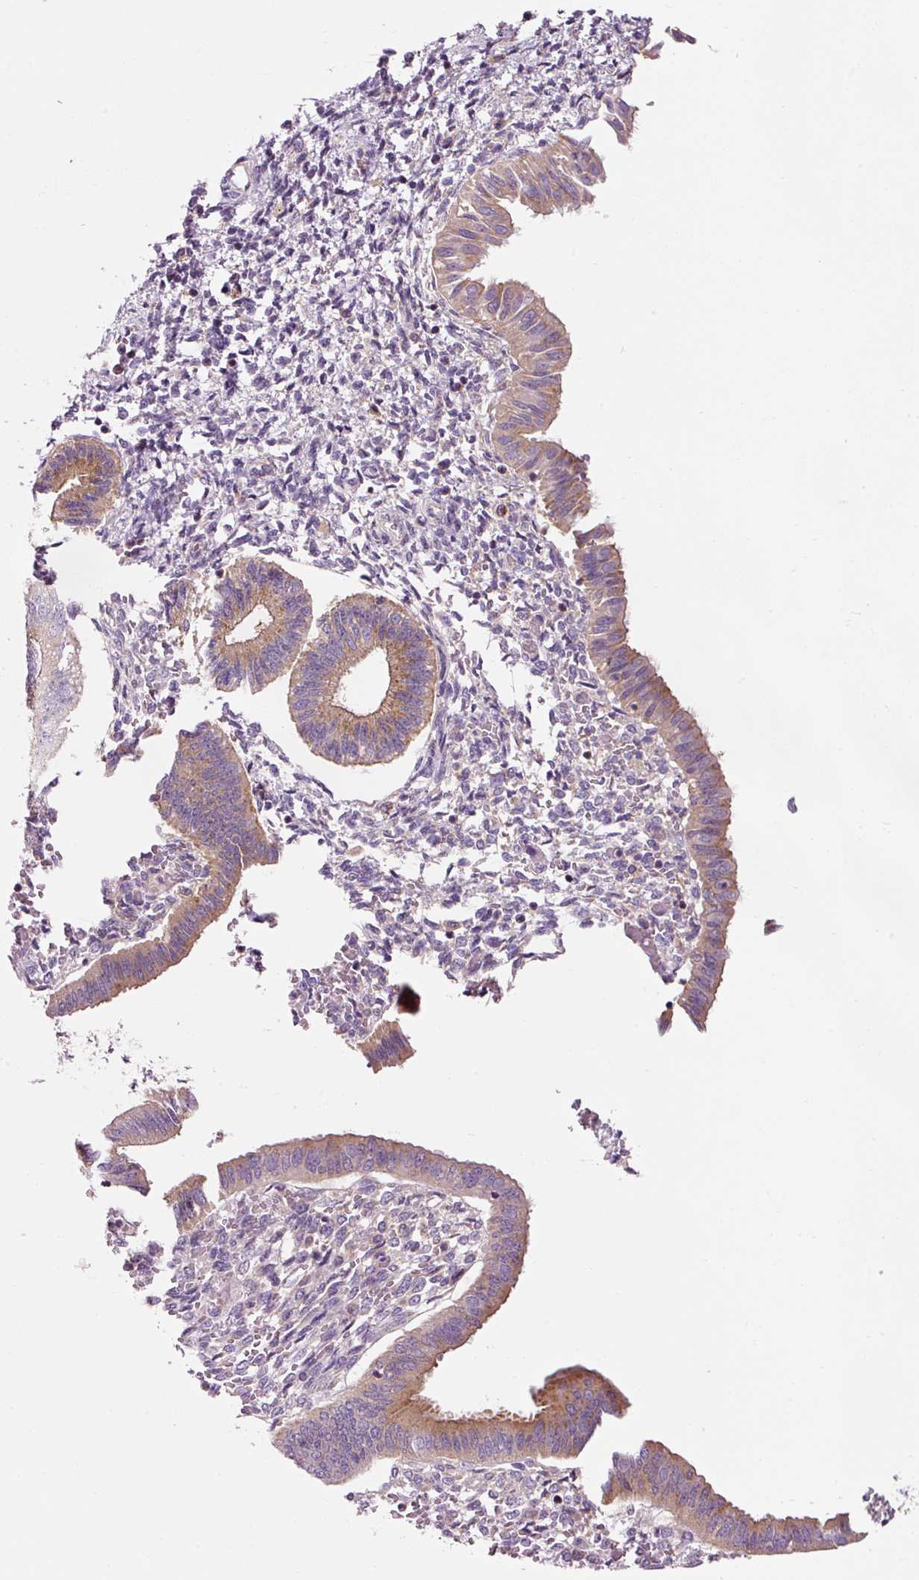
{"staining": {"intensity": "negative", "quantity": "none", "location": "none"}, "tissue": "endometrium", "cell_type": "Cells in endometrial stroma", "image_type": "normal", "snomed": [{"axis": "morphology", "description": "Normal tissue, NOS"}, {"axis": "topography", "description": "Endometrium"}], "caption": "This is a photomicrograph of immunohistochemistry (IHC) staining of normal endometrium, which shows no expression in cells in endometrial stroma.", "gene": "NAPA", "patient": {"sex": "female", "age": 25}}